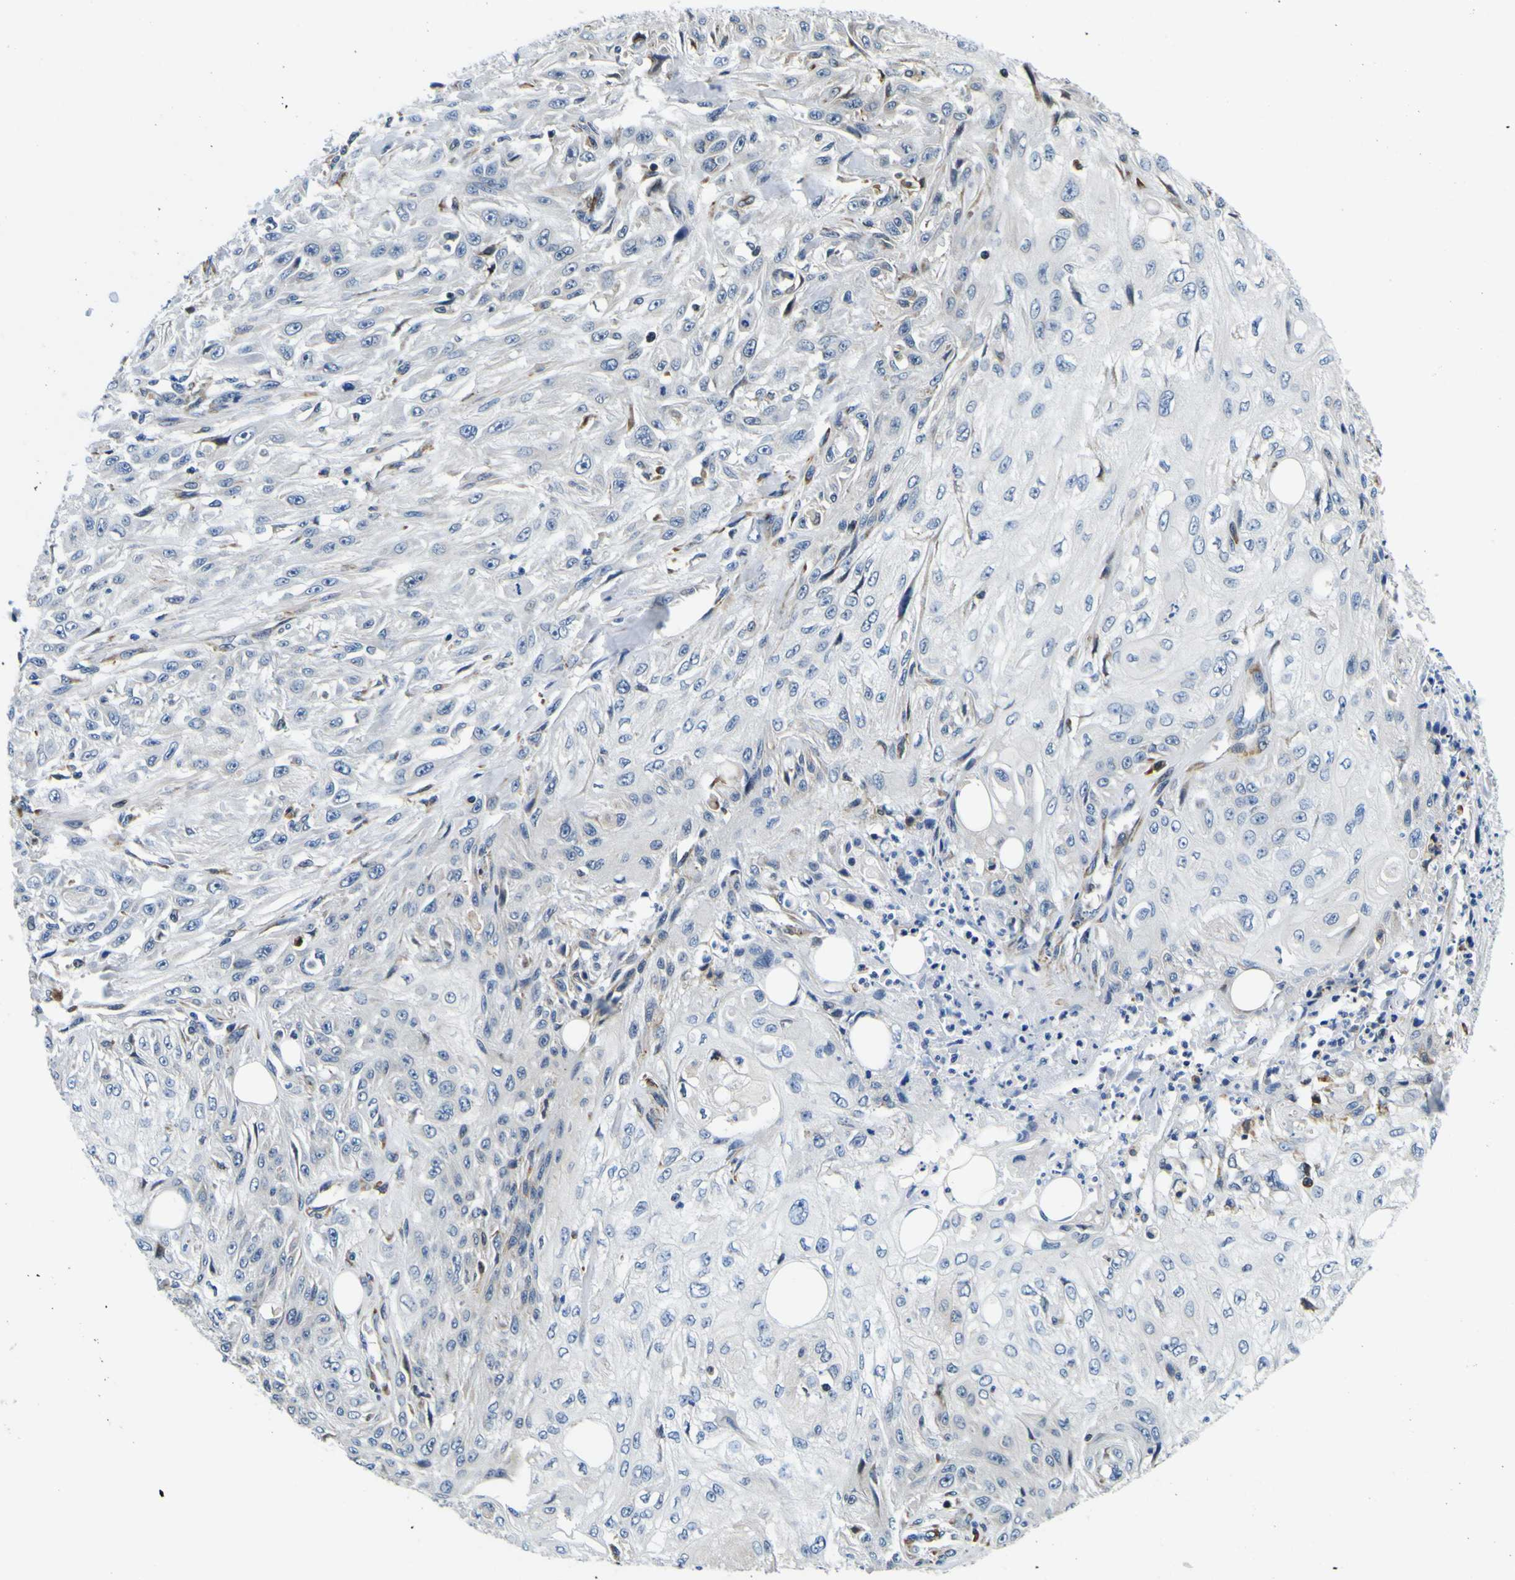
{"staining": {"intensity": "negative", "quantity": "none", "location": "none"}, "tissue": "skin cancer", "cell_type": "Tumor cells", "image_type": "cancer", "snomed": [{"axis": "morphology", "description": "Squamous cell carcinoma, NOS"}, {"axis": "topography", "description": "Skin"}], "caption": "High power microscopy histopathology image of an IHC histopathology image of skin cancer, revealing no significant expression in tumor cells.", "gene": "NLRP3", "patient": {"sex": "male", "age": 75}}